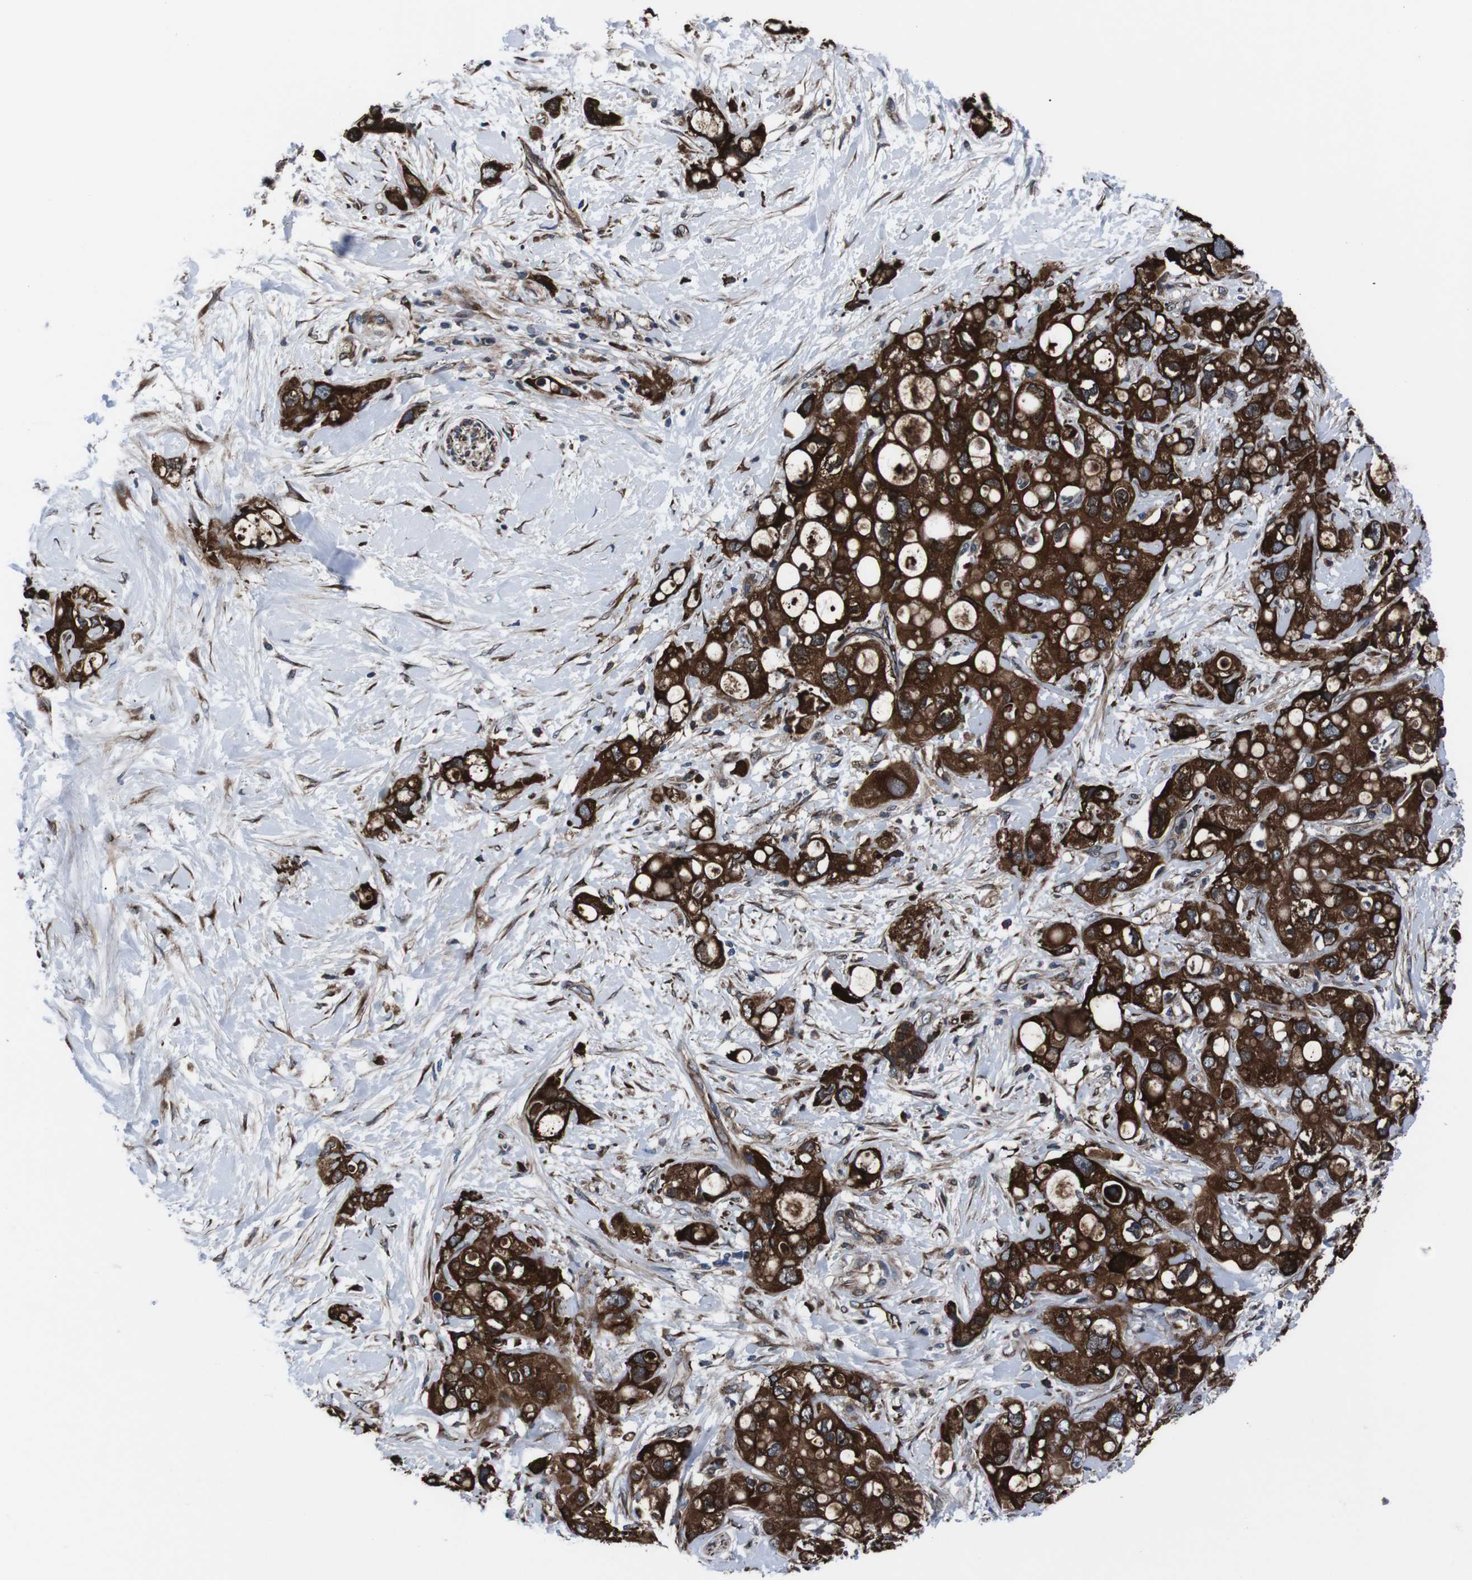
{"staining": {"intensity": "strong", "quantity": ">75%", "location": "cytoplasmic/membranous"}, "tissue": "pancreatic cancer", "cell_type": "Tumor cells", "image_type": "cancer", "snomed": [{"axis": "morphology", "description": "Adenocarcinoma, NOS"}, {"axis": "topography", "description": "Pancreas"}], "caption": "The photomicrograph demonstrates a brown stain indicating the presence of a protein in the cytoplasmic/membranous of tumor cells in pancreatic cancer (adenocarcinoma).", "gene": "EIF4A2", "patient": {"sex": "female", "age": 56}}